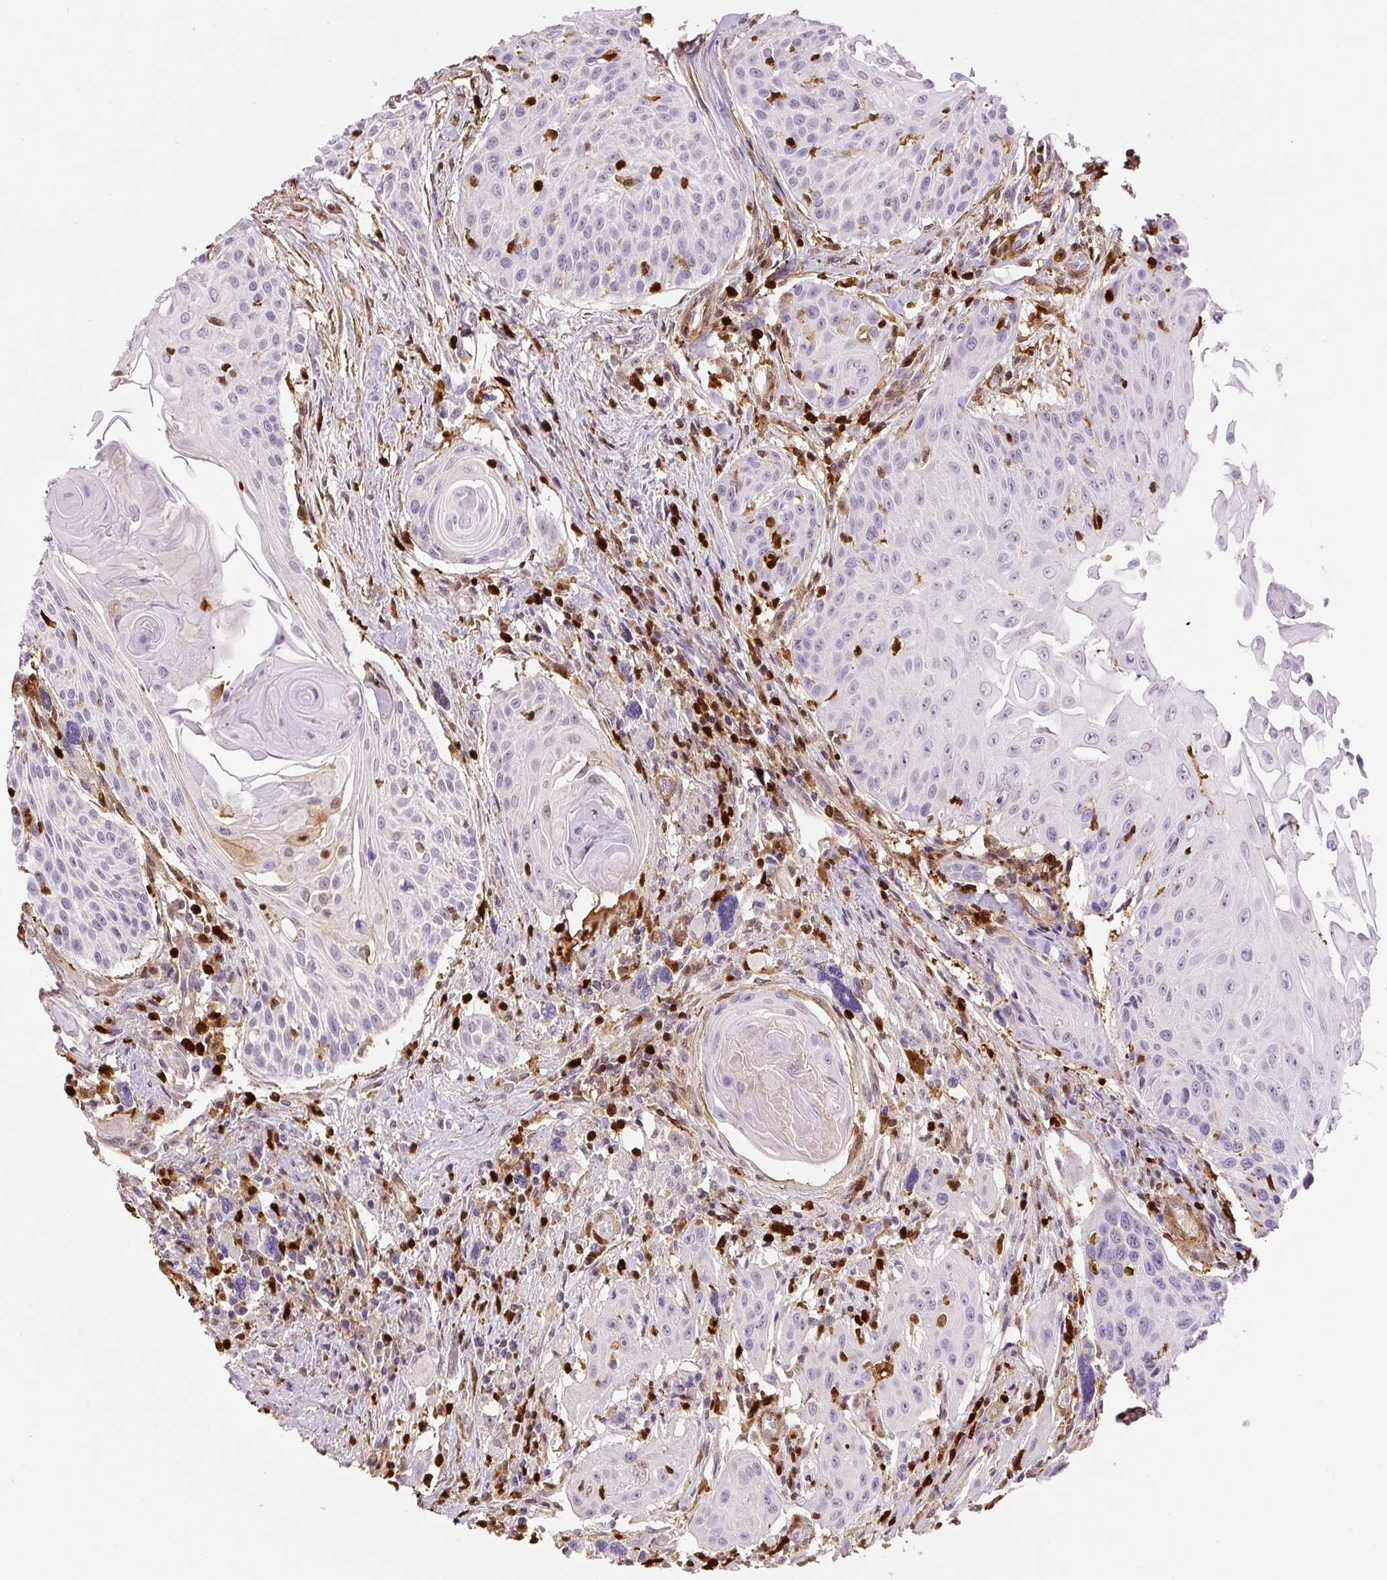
{"staining": {"intensity": "negative", "quantity": "none", "location": "none"}, "tissue": "head and neck cancer", "cell_type": "Tumor cells", "image_type": "cancer", "snomed": [{"axis": "morphology", "description": "Squamous cell carcinoma, NOS"}, {"axis": "topography", "description": "Lymph node"}, {"axis": "topography", "description": "Salivary gland"}, {"axis": "topography", "description": "Head-Neck"}], "caption": "Immunohistochemistry photomicrograph of head and neck squamous cell carcinoma stained for a protein (brown), which exhibits no staining in tumor cells.", "gene": "S100A4", "patient": {"sex": "female", "age": 74}}